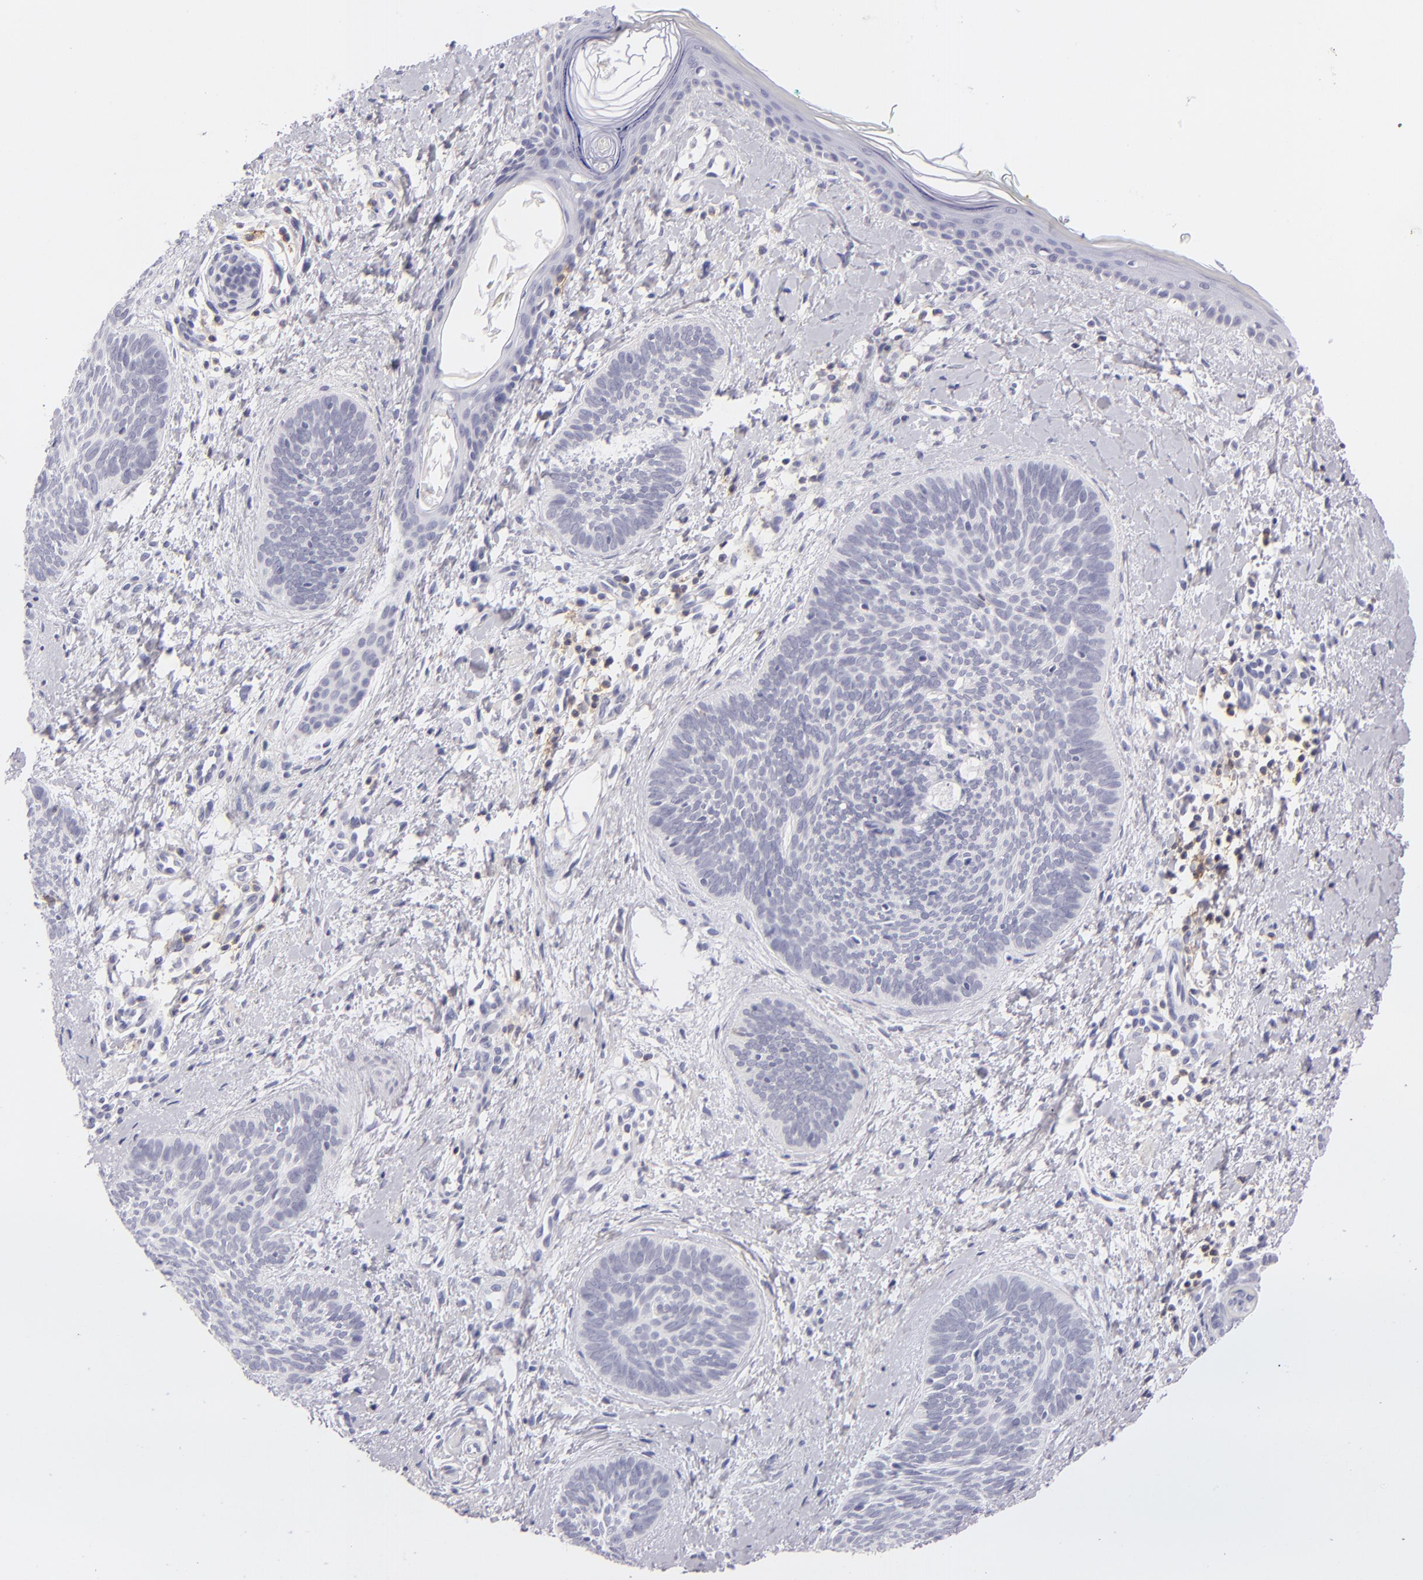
{"staining": {"intensity": "negative", "quantity": "none", "location": "none"}, "tissue": "skin cancer", "cell_type": "Tumor cells", "image_type": "cancer", "snomed": [{"axis": "morphology", "description": "Basal cell carcinoma"}, {"axis": "topography", "description": "Skin"}], "caption": "A photomicrograph of basal cell carcinoma (skin) stained for a protein shows no brown staining in tumor cells. The staining is performed using DAB brown chromogen with nuclei counter-stained in using hematoxylin.", "gene": "CD48", "patient": {"sex": "female", "age": 81}}